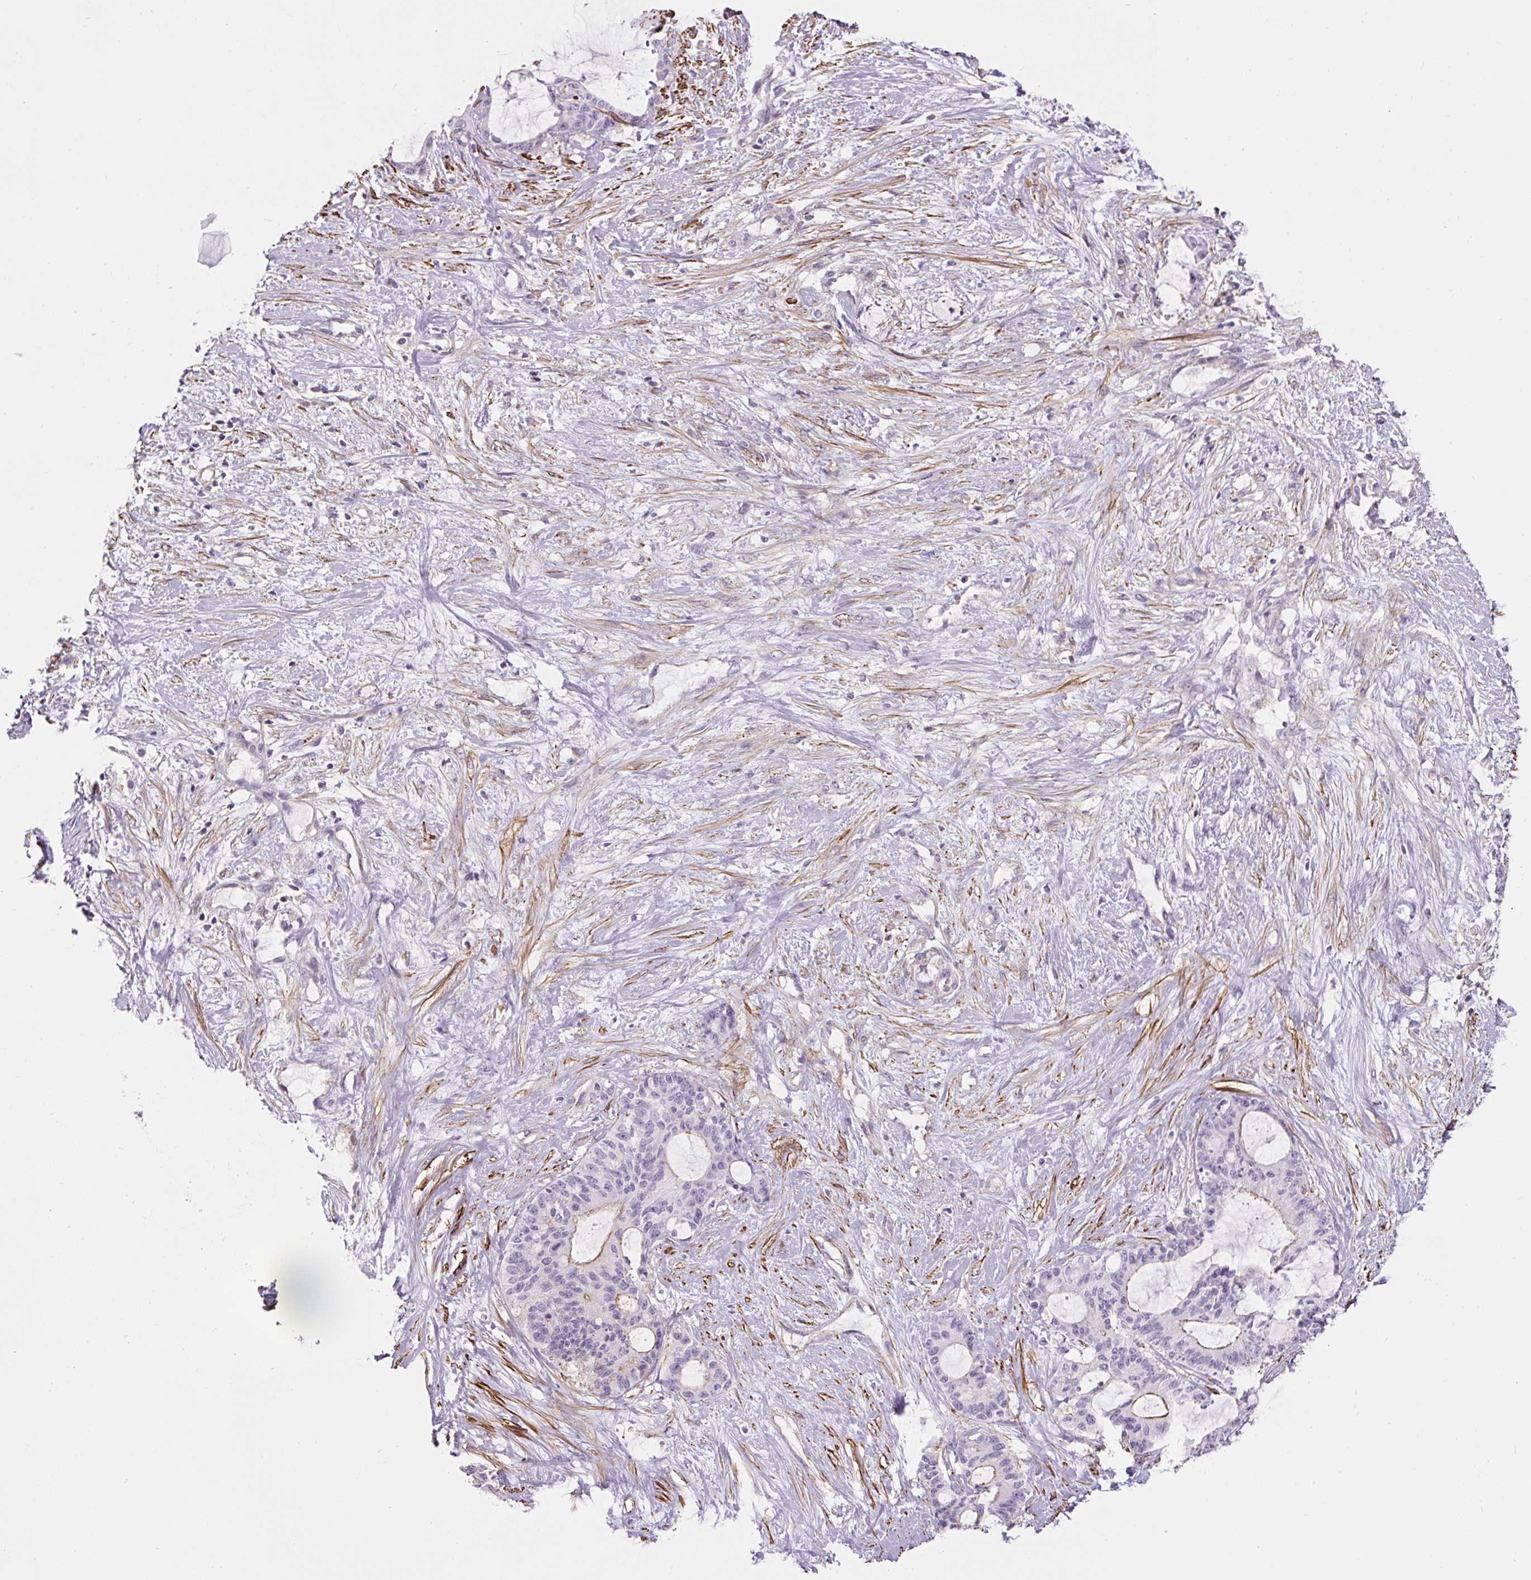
{"staining": {"intensity": "negative", "quantity": "none", "location": "none"}, "tissue": "liver cancer", "cell_type": "Tumor cells", "image_type": "cancer", "snomed": [{"axis": "morphology", "description": "Normal tissue, NOS"}, {"axis": "morphology", "description": "Cholangiocarcinoma"}, {"axis": "topography", "description": "Liver"}, {"axis": "topography", "description": "Peripheral nerve tissue"}], "caption": "Tumor cells are negative for protein expression in human cholangiocarcinoma (liver).", "gene": "B3GALT5", "patient": {"sex": "female", "age": 73}}